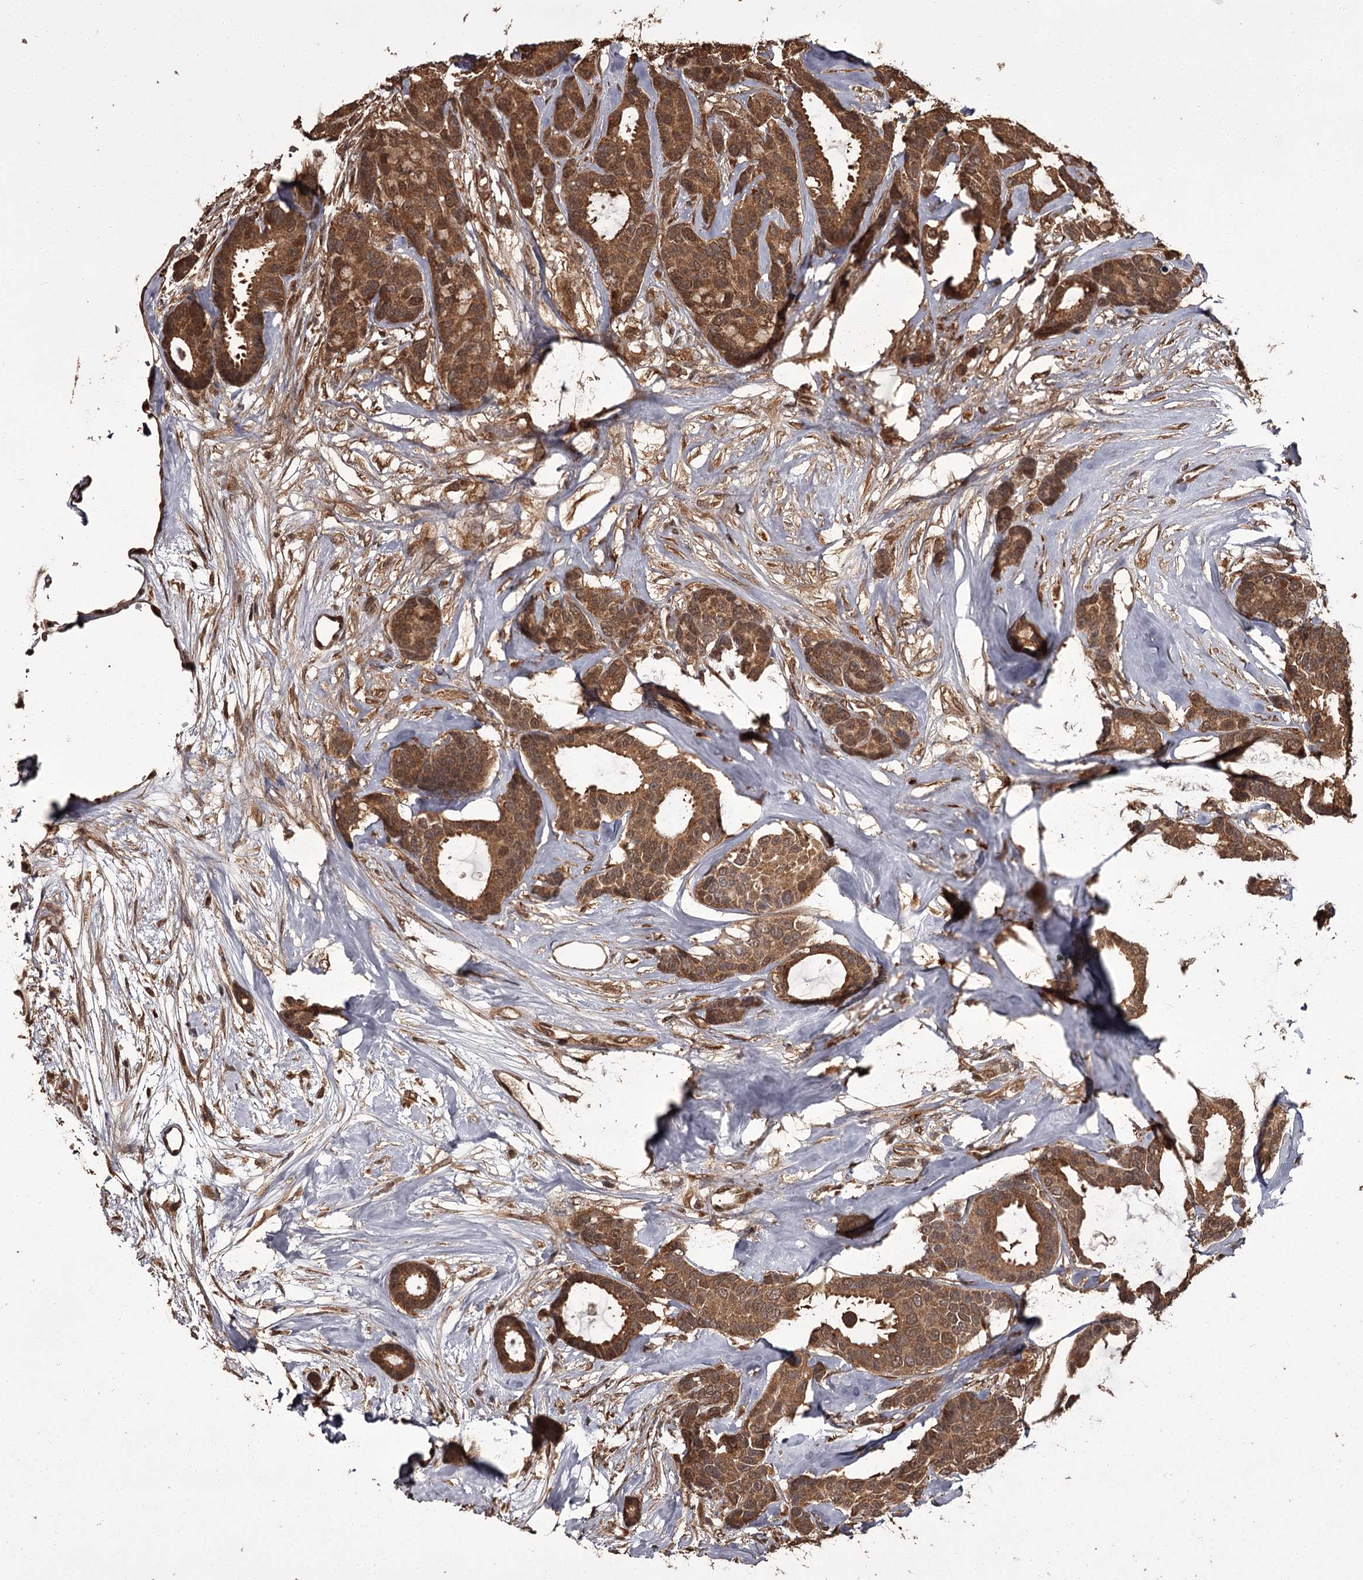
{"staining": {"intensity": "moderate", "quantity": ">75%", "location": "cytoplasmic/membranous,nuclear"}, "tissue": "breast cancer", "cell_type": "Tumor cells", "image_type": "cancer", "snomed": [{"axis": "morphology", "description": "Duct carcinoma"}, {"axis": "topography", "description": "Breast"}], "caption": "A brown stain labels moderate cytoplasmic/membranous and nuclear expression of a protein in human breast intraductal carcinoma tumor cells.", "gene": "NPRL2", "patient": {"sex": "female", "age": 87}}